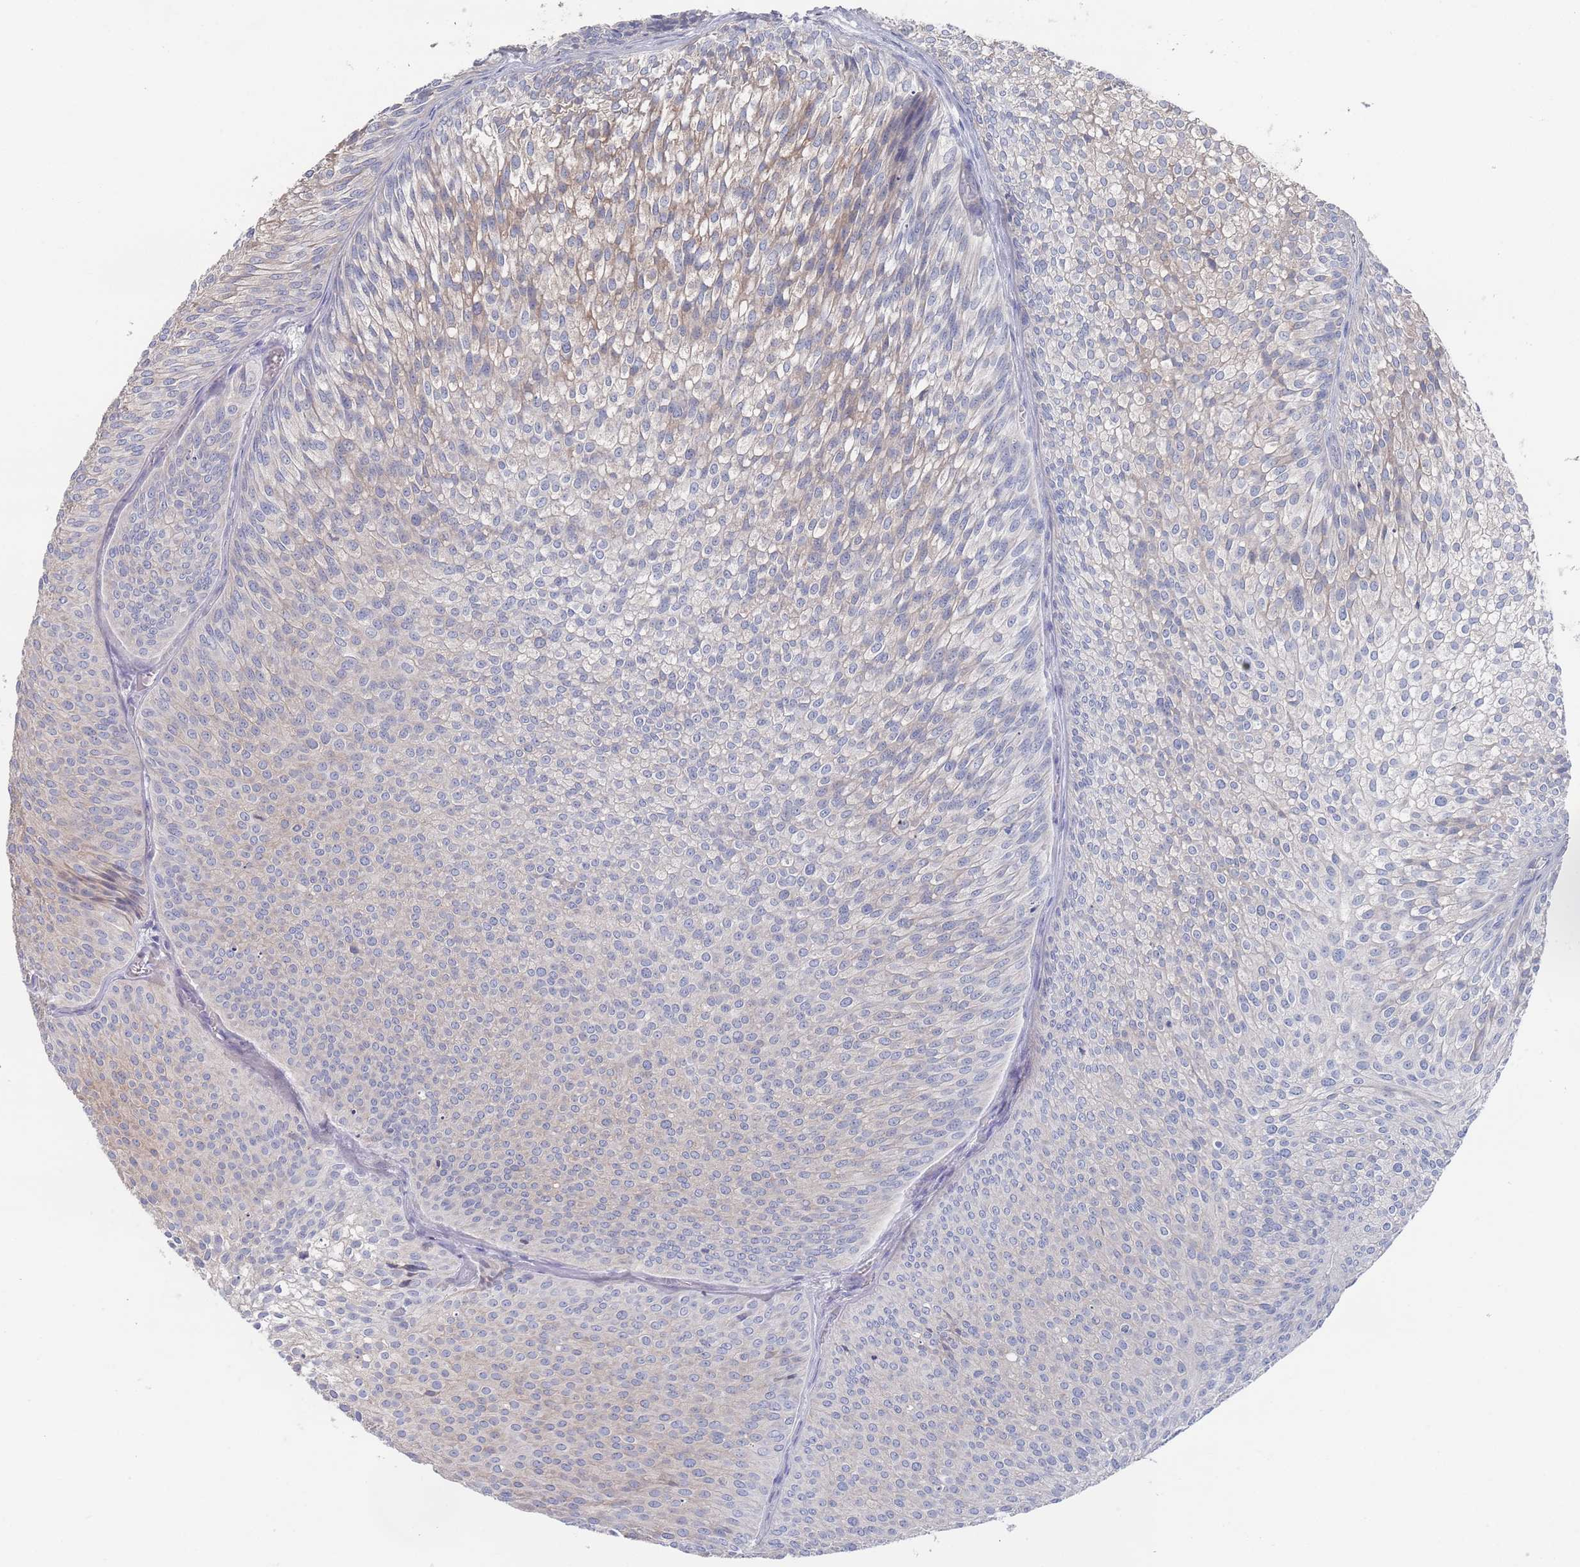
{"staining": {"intensity": "weak", "quantity": "25%-75%", "location": "cytoplasmic/membranous"}, "tissue": "urothelial cancer", "cell_type": "Tumor cells", "image_type": "cancer", "snomed": [{"axis": "morphology", "description": "Urothelial carcinoma, Low grade"}, {"axis": "topography", "description": "Urinary bladder"}], "caption": "Protein expression analysis of urothelial cancer reveals weak cytoplasmic/membranous expression in about 25%-75% of tumor cells.", "gene": "TMCO3", "patient": {"sex": "male", "age": 91}}